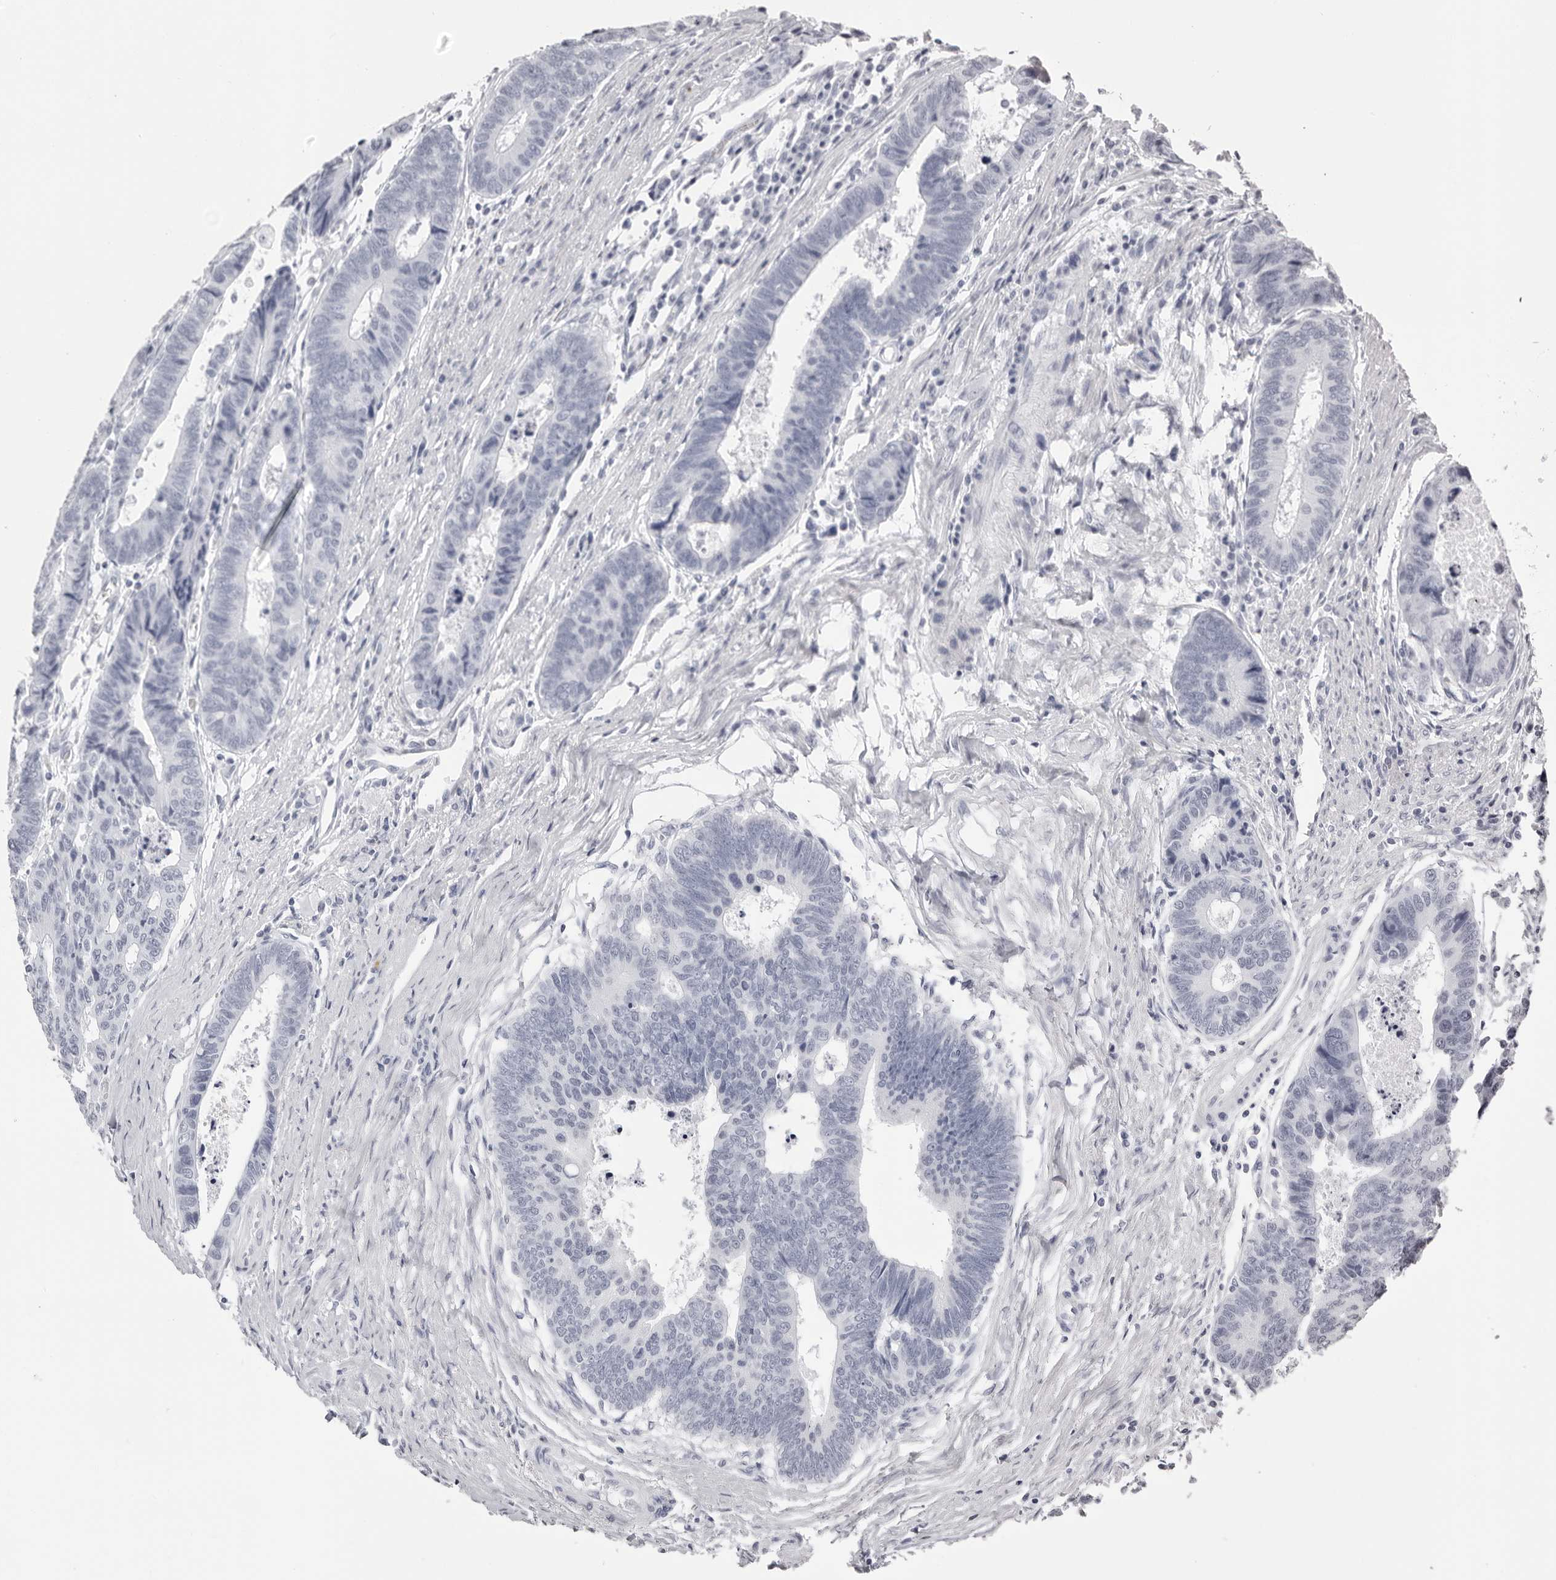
{"staining": {"intensity": "negative", "quantity": "none", "location": "none"}, "tissue": "colorectal cancer", "cell_type": "Tumor cells", "image_type": "cancer", "snomed": [{"axis": "morphology", "description": "Adenocarcinoma, NOS"}, {"axis": "topography", "description": "Rectum"}], "caption": "A high-resolution histopathology image shows immunohistochemistry (IHC) staining of colorectal adenocarcinoma, which exhibits no significant expression in tumor cells.", "gene": "RHO", "patient": {"sex": "male", "age": 84}}